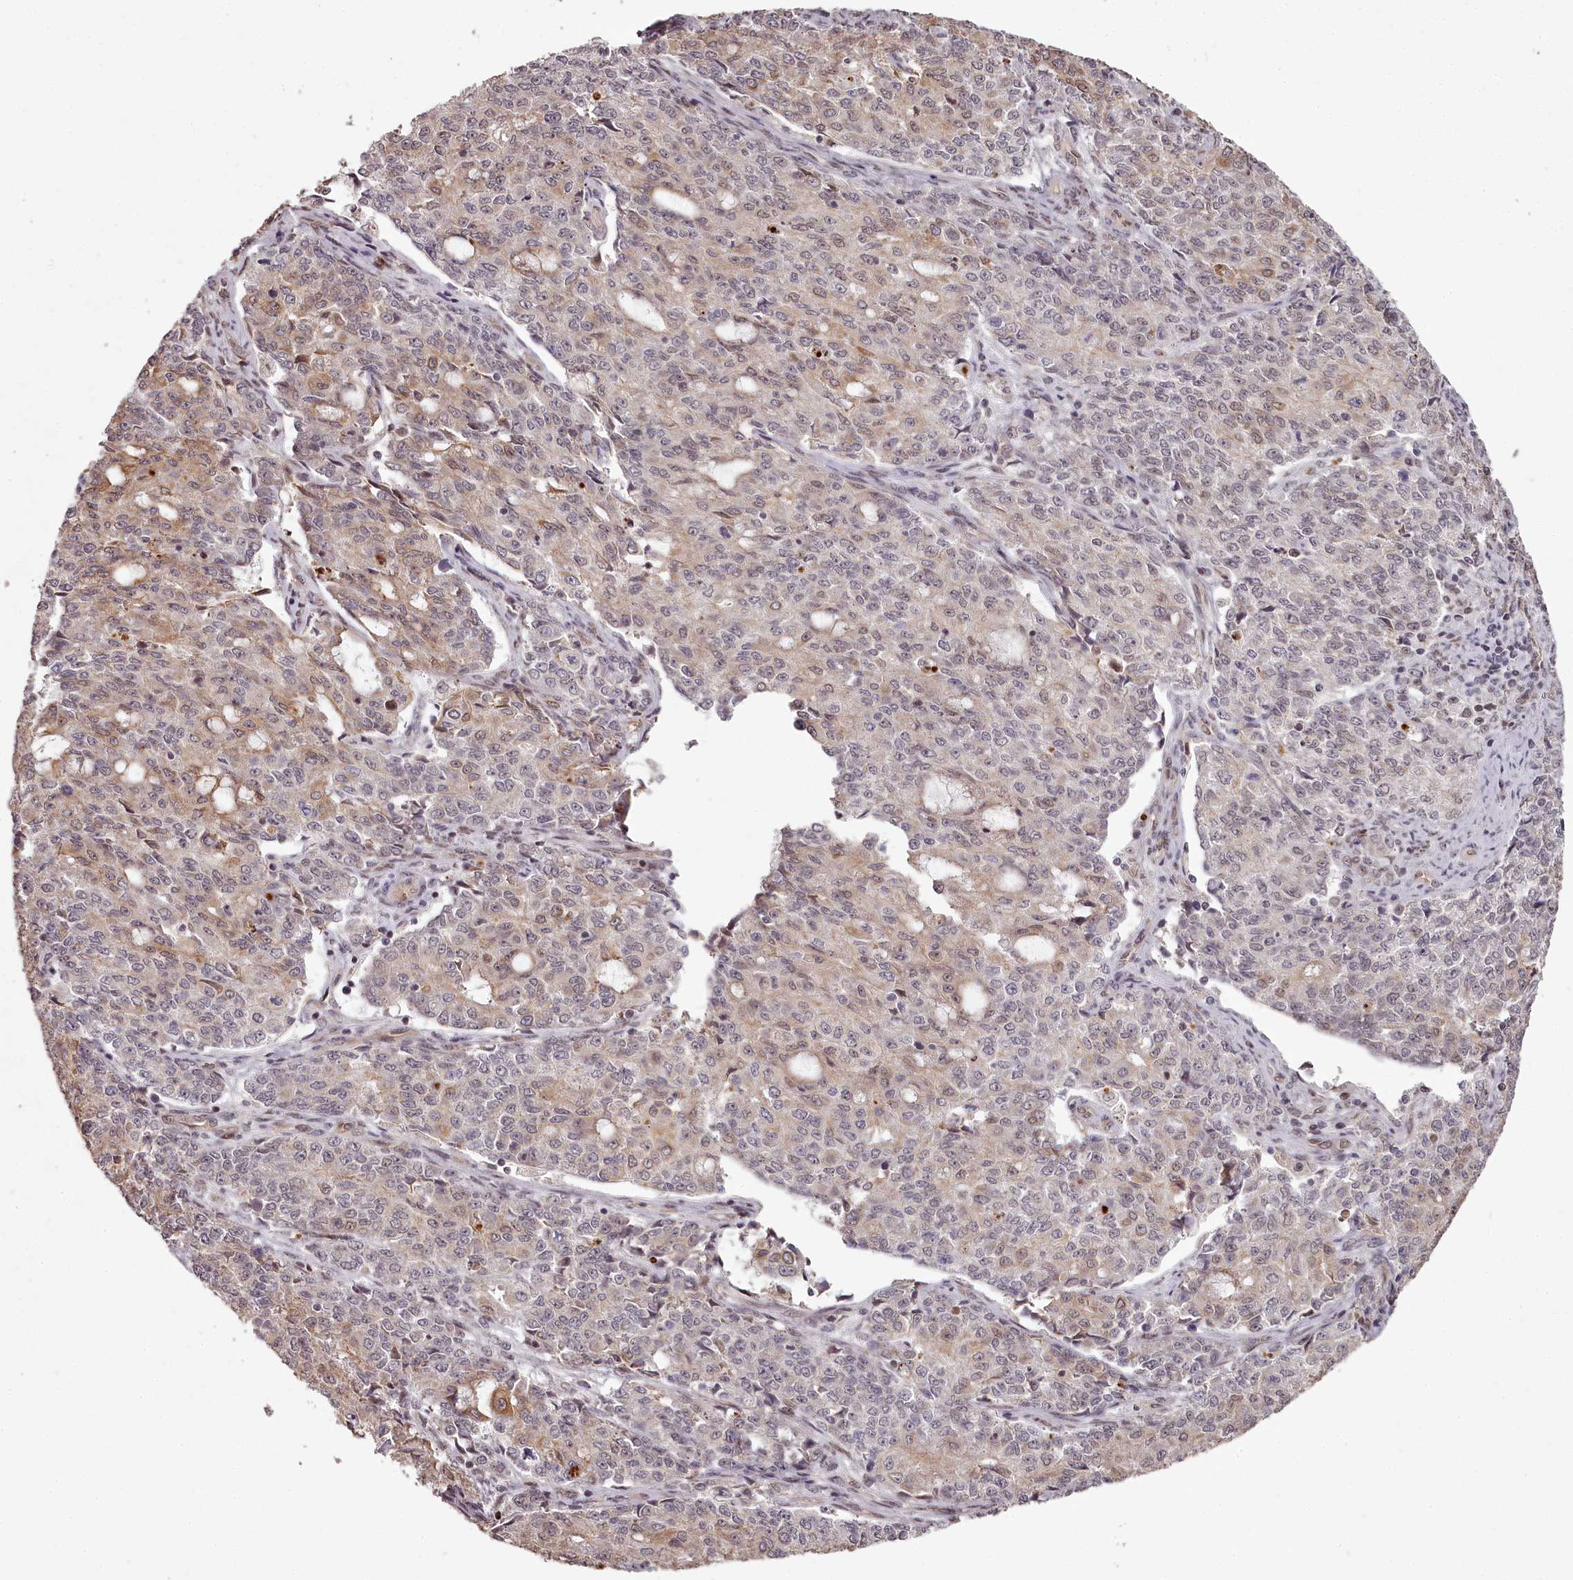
{"staining": {"intensity": "moderate", "quantity": "<25%", "location": "cytoplasmic/membranous"}, "tissue": "endometrial cancer", "cell_type": "Tumor cells", "image_type": "cancer", "snomed": [{"axis": "morphology", "description": "Adenocarcinoma, NOS"}, {"axis": "topography", "description": "Endometrium"}], "caption": "Immunohistochemical staining of adenocarcinoma (endometrial) shows low levels of moderate cytoplasmic/membranous protein expression in approximately <25% of tumor cells. Nuclei are stained in blue.", "gene": "THYN1", "patient": {"sex": "female", "age": 50}}